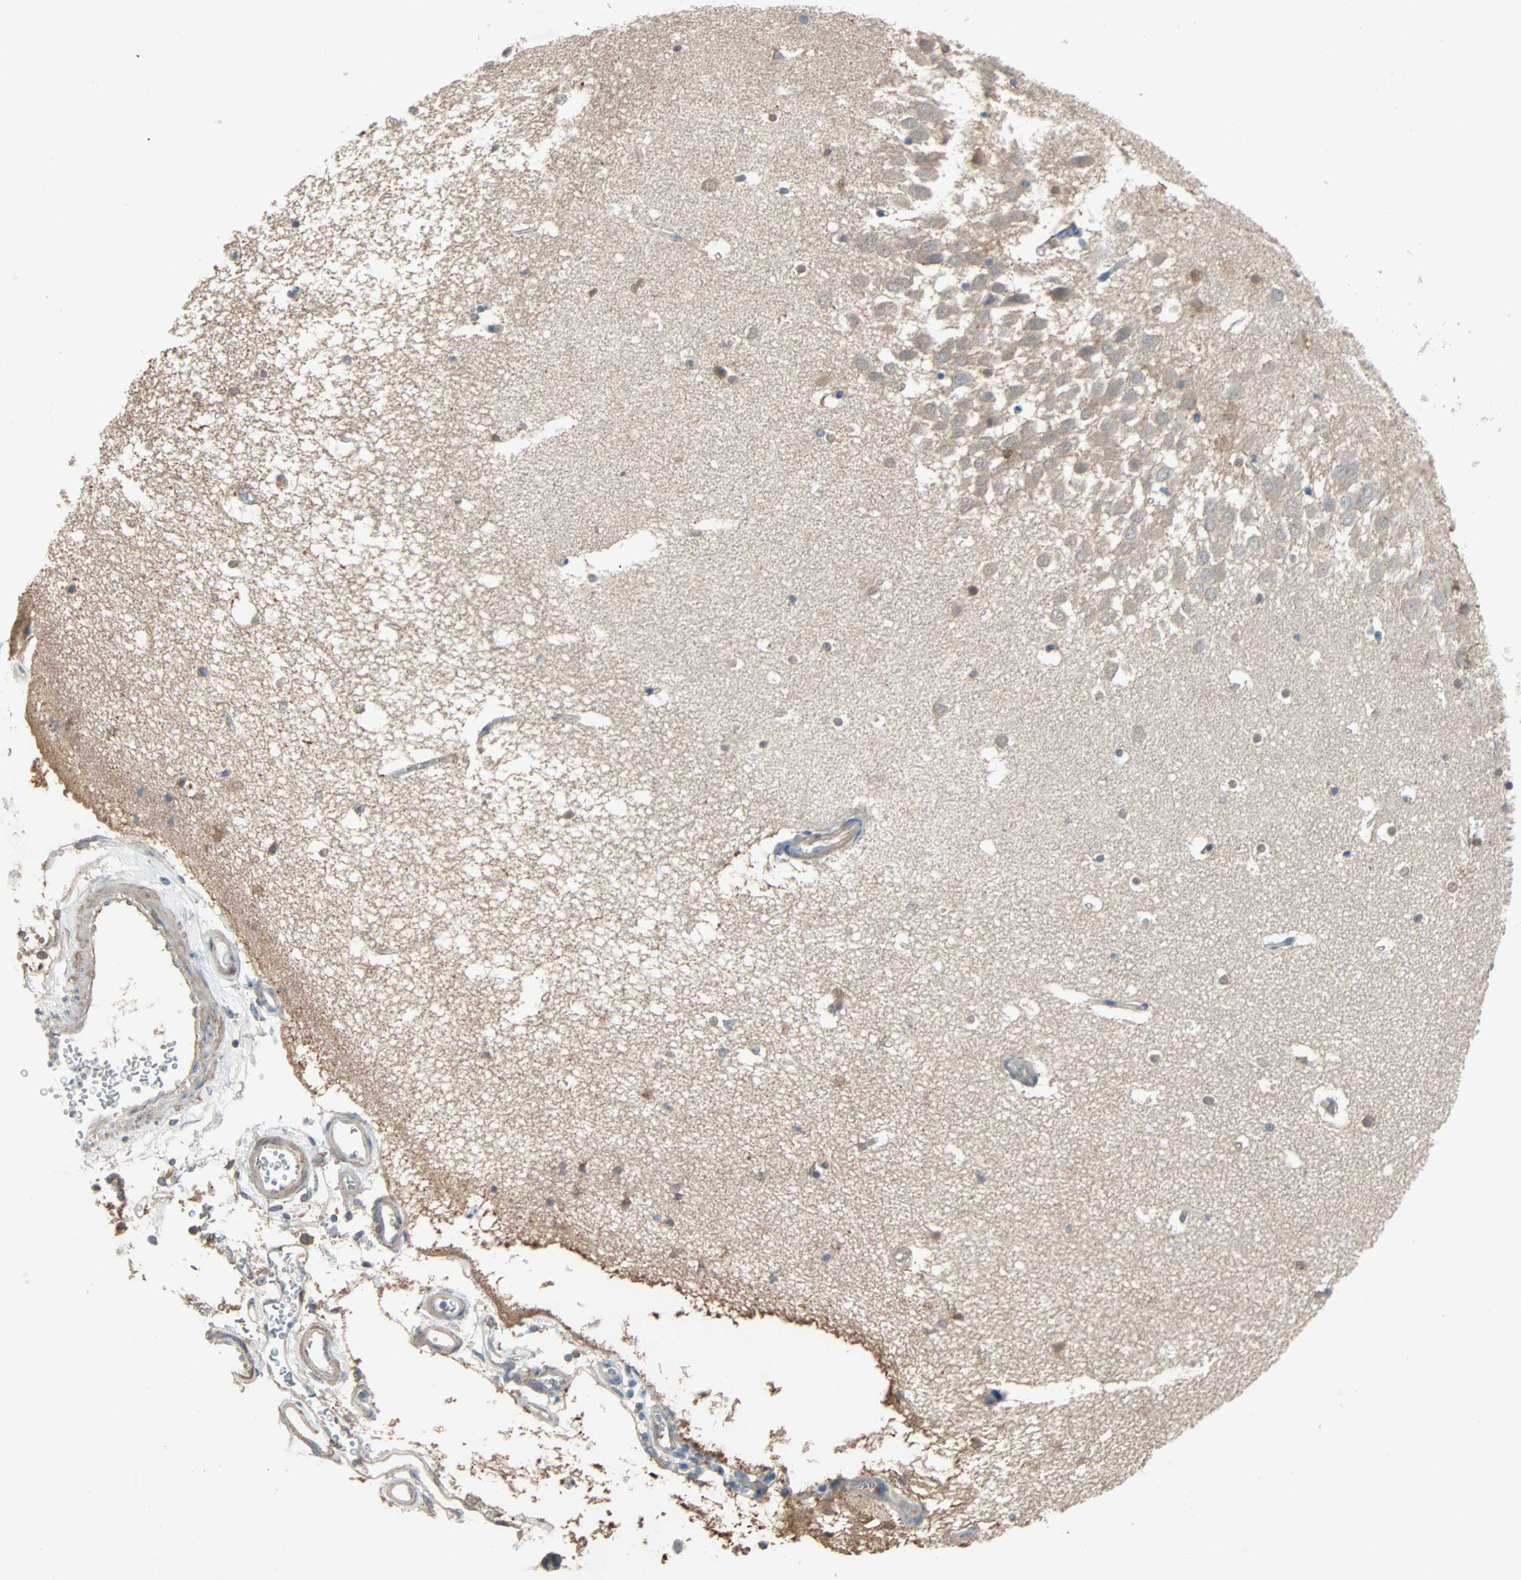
{"staining": {"intensity": "moderate", "quantity": "<25%", "location": "cytoplasmic/membranous,nuclear"}, "tissue": "hippocampus", "cell_type": "Glial cells", "image_type": "normal", "snomed": [{"axis": "morphology", "description": "Normal tissue, NOS"}, {"axis": "topography", "description": "Hippocampus"}], "caption": "Brown immunohistochemical staining in normal hippocampus reveals moderate cytoplasmic/membranous,nuclear expression in approximately <25% of glial cells.", "gene": "TNFRSF12A", "patient": {"sex": "male", "age": 45}}